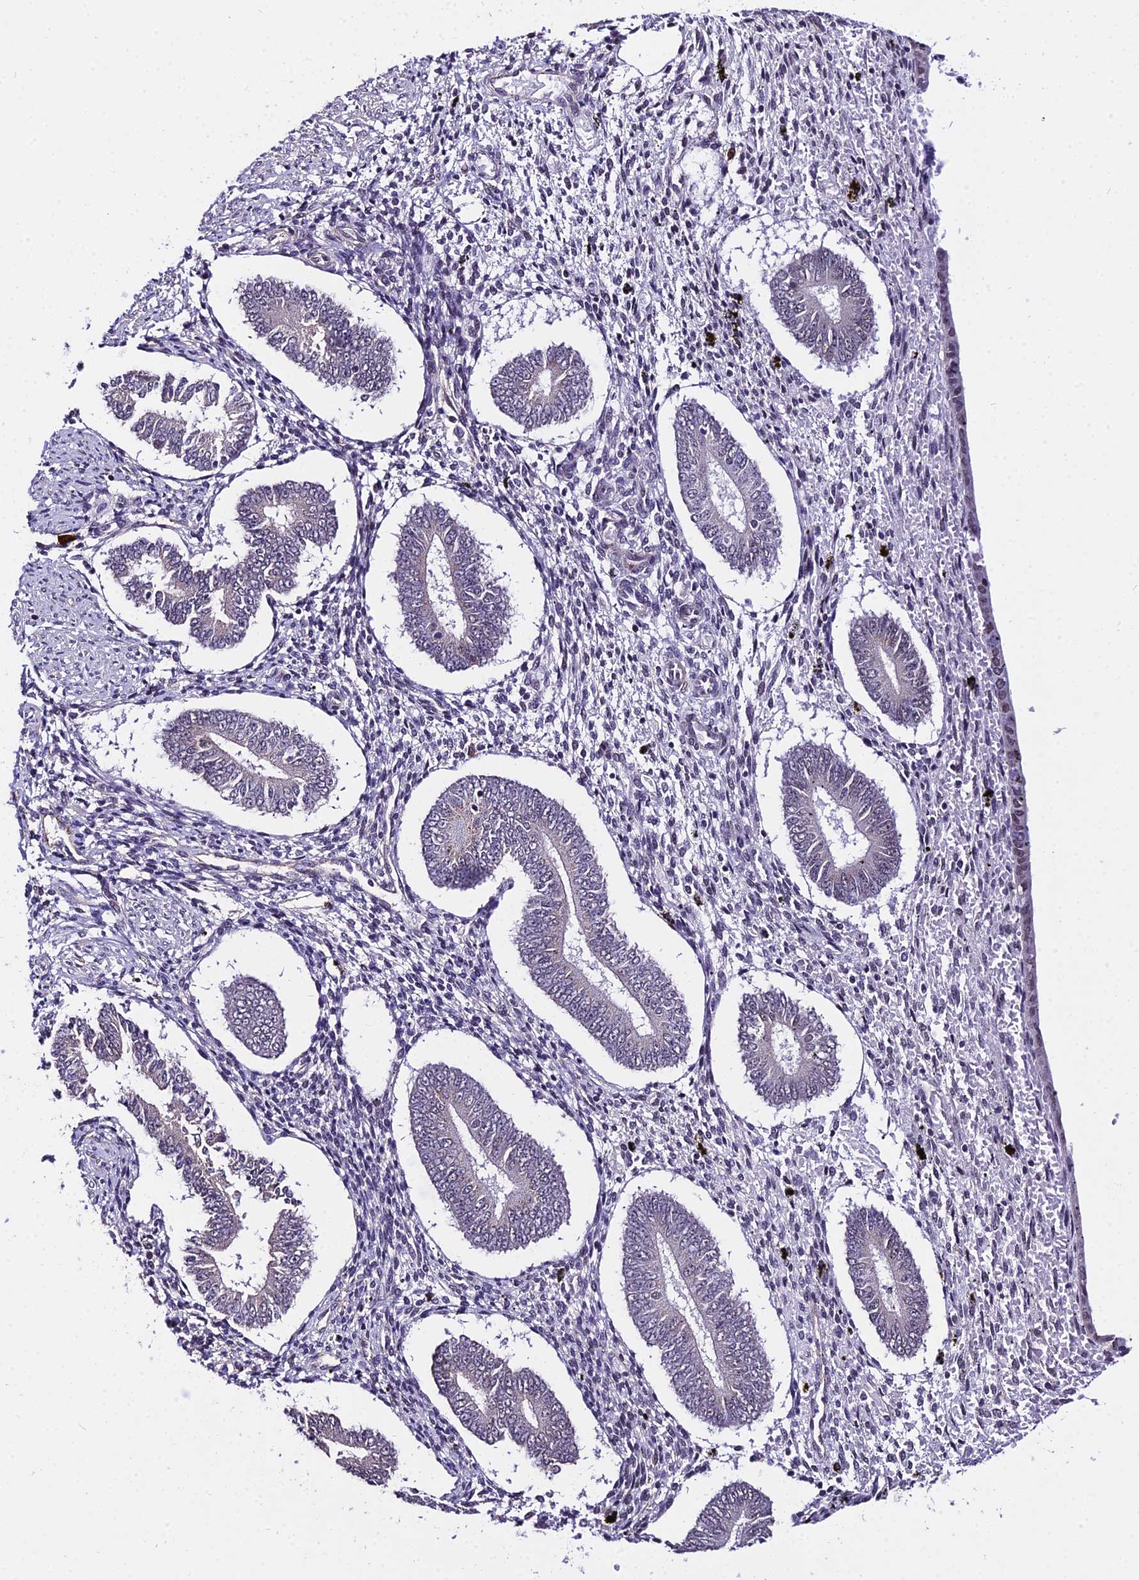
{"staining": {"intensity": "negative", "quantity": "none", "location": "none"}, "tissue": "endometrium", "cell_type": "Cells in endometrial stroma", "image_type": "normal", "snomed": [{"axis": "morphology", "description": "Normal tissue, NOS"}, {"axis": "topography", "description": "Endometrium"}], "caption": "DAB immunohistochemical staining of unremarkable human endometrium shows no significant positivity in cells in endometrial stroma.", "gene": "POLR2I", "patient": {"sex": "female", "age": 42}}